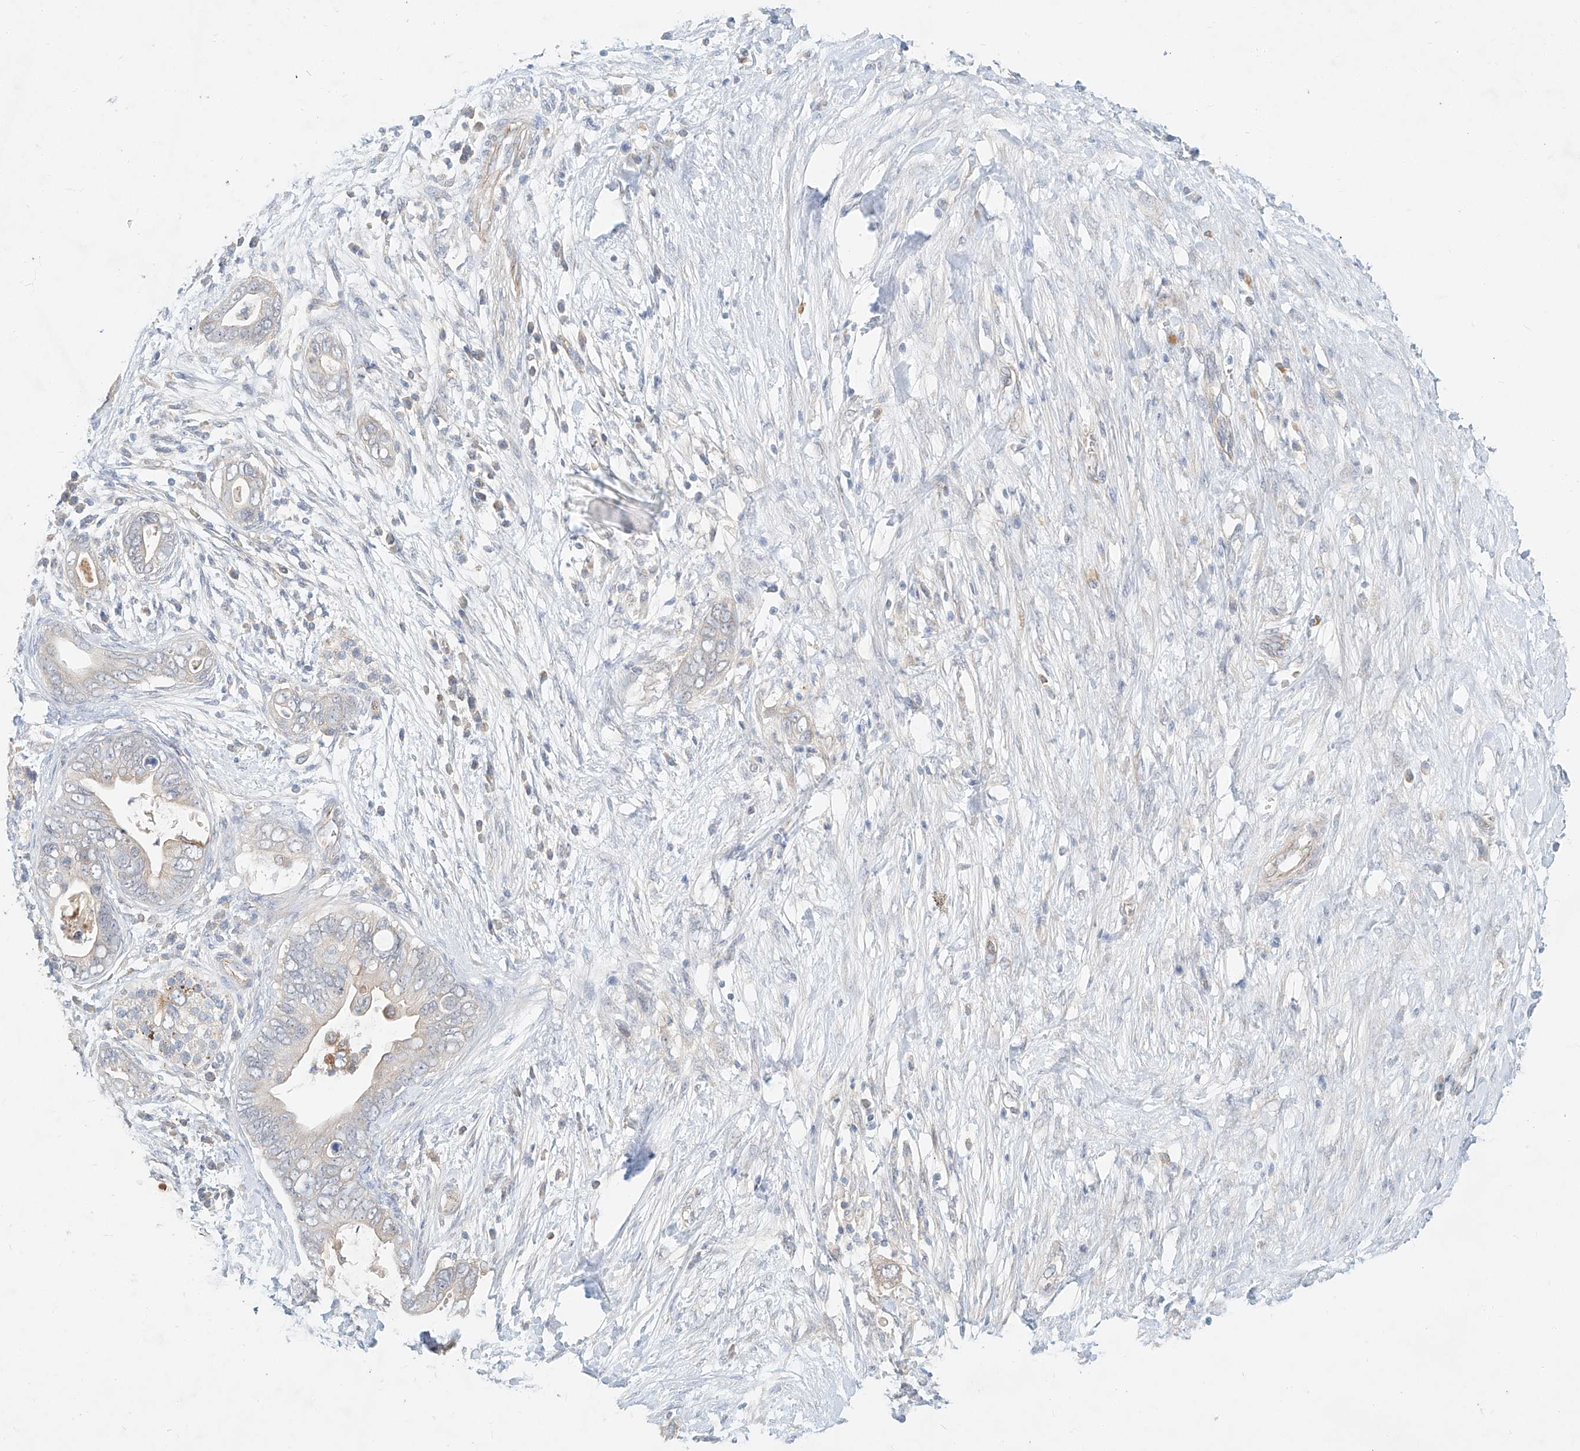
{"staining": {"intensity": "negative", "quantity": "none", "location": "none"}, "tissue": "pancreatic cancer", "cell_type": "Tumor cells", "image_type": "cancer", "snomed": [{"axis": "morphology", "description": "Adenocarcinoma, NOS"}, {"axis": "topography", "description": "Pancreas"}], "caption": "DAB immunohistochemical staining of human pancreatic adenocarcinoma exhibits no significant positivity in tumor cells. (DAB IHC, high magnification).", "gene": "SYTL3", "patient": {"sex": "male", "age": 75}}